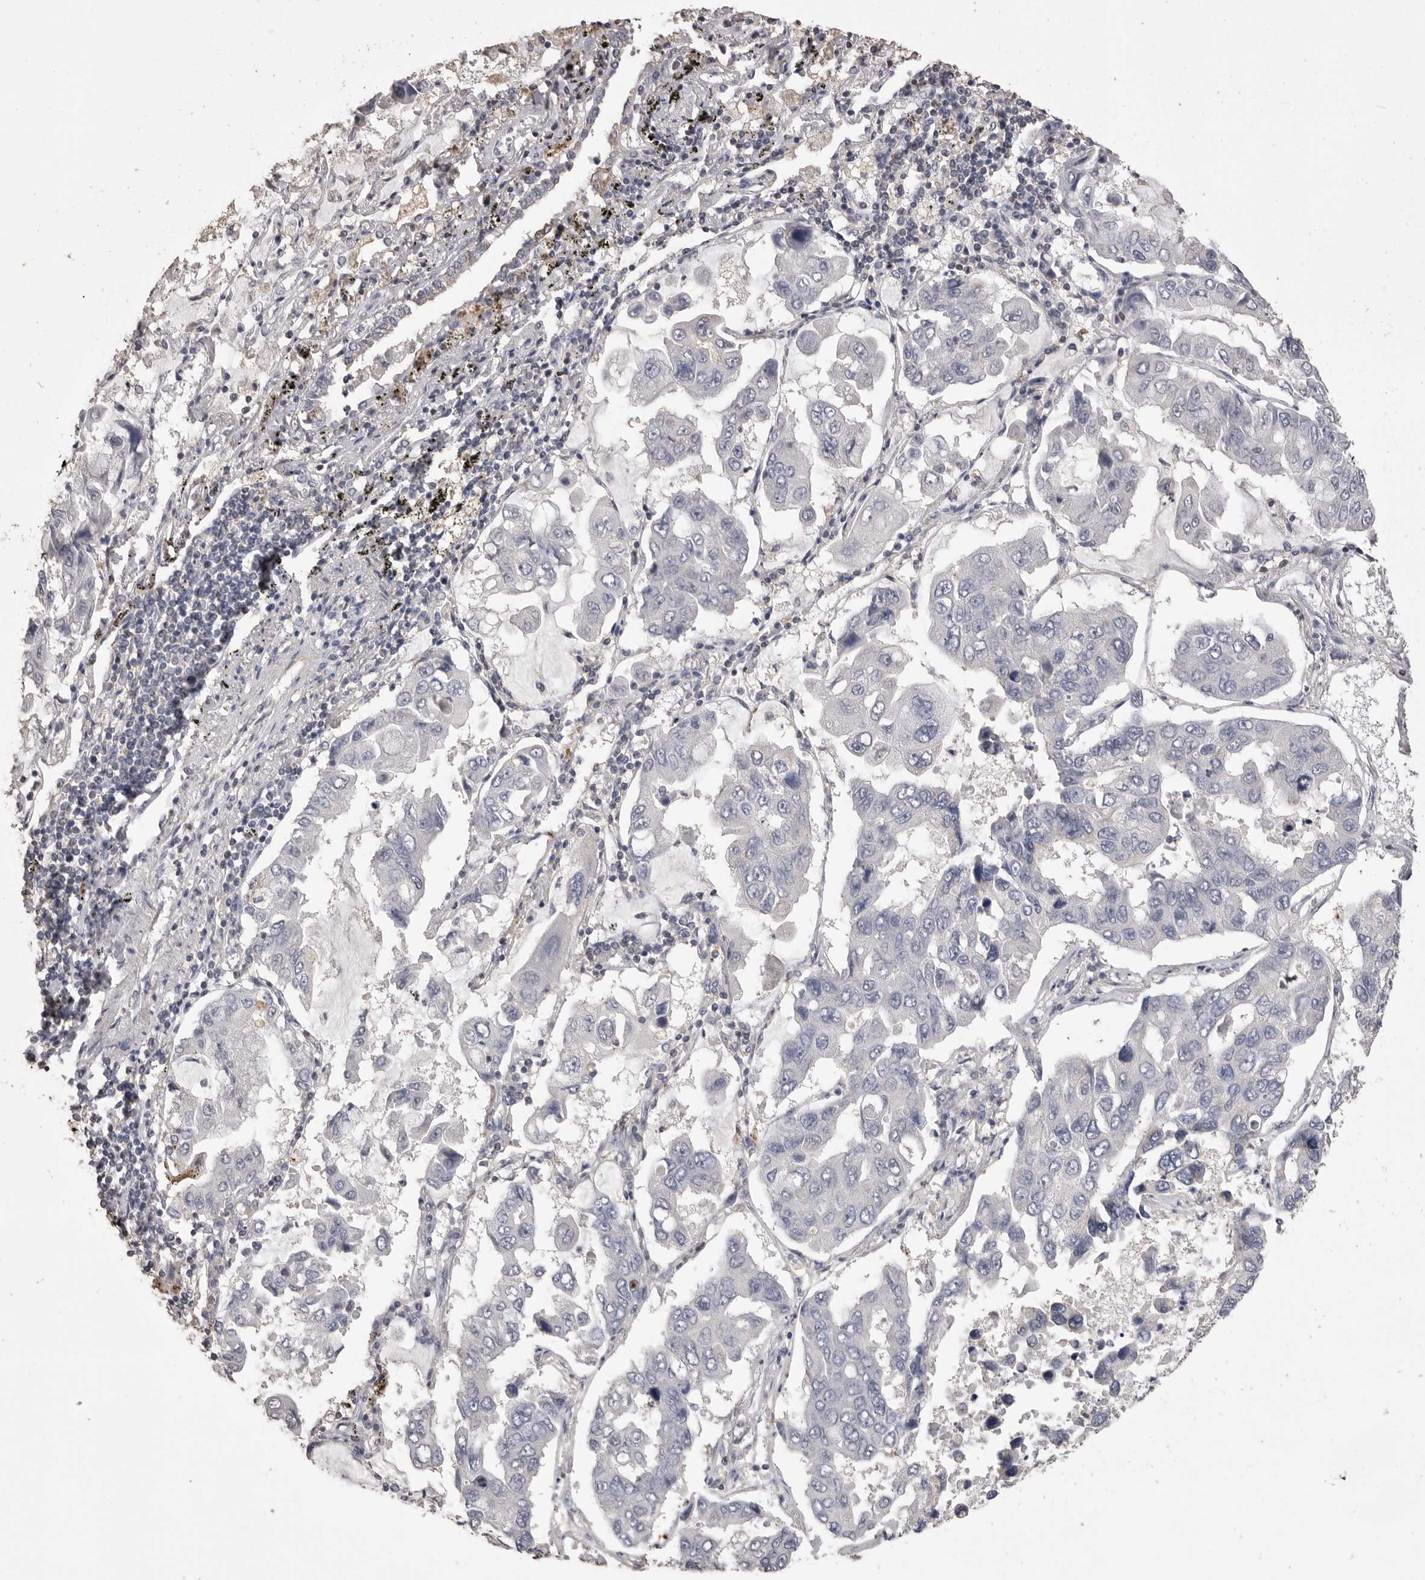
{"staining": {"intensity": "negative", "quantity": "none", "location": "none"}, "tissue": "lung cancer", "cell_type": "Tumor cells", "image_type": "cancer", "snomed": [{"axis": "morphology", "description": "Adenocarcinoma, NOS"}, {"axis": "topography", "description": "Lung"}], "caption": "DAB immunohistochemical staining of lung adenocarcinoma demonstrates no significant expression in tumor cells. Brightfield microscopy of IHC stained with DAB (brown) and hematoxylin (blue), captured at high magnification.", "gene": "MMP7", "patient": {"sex": "male", "age": 64}}